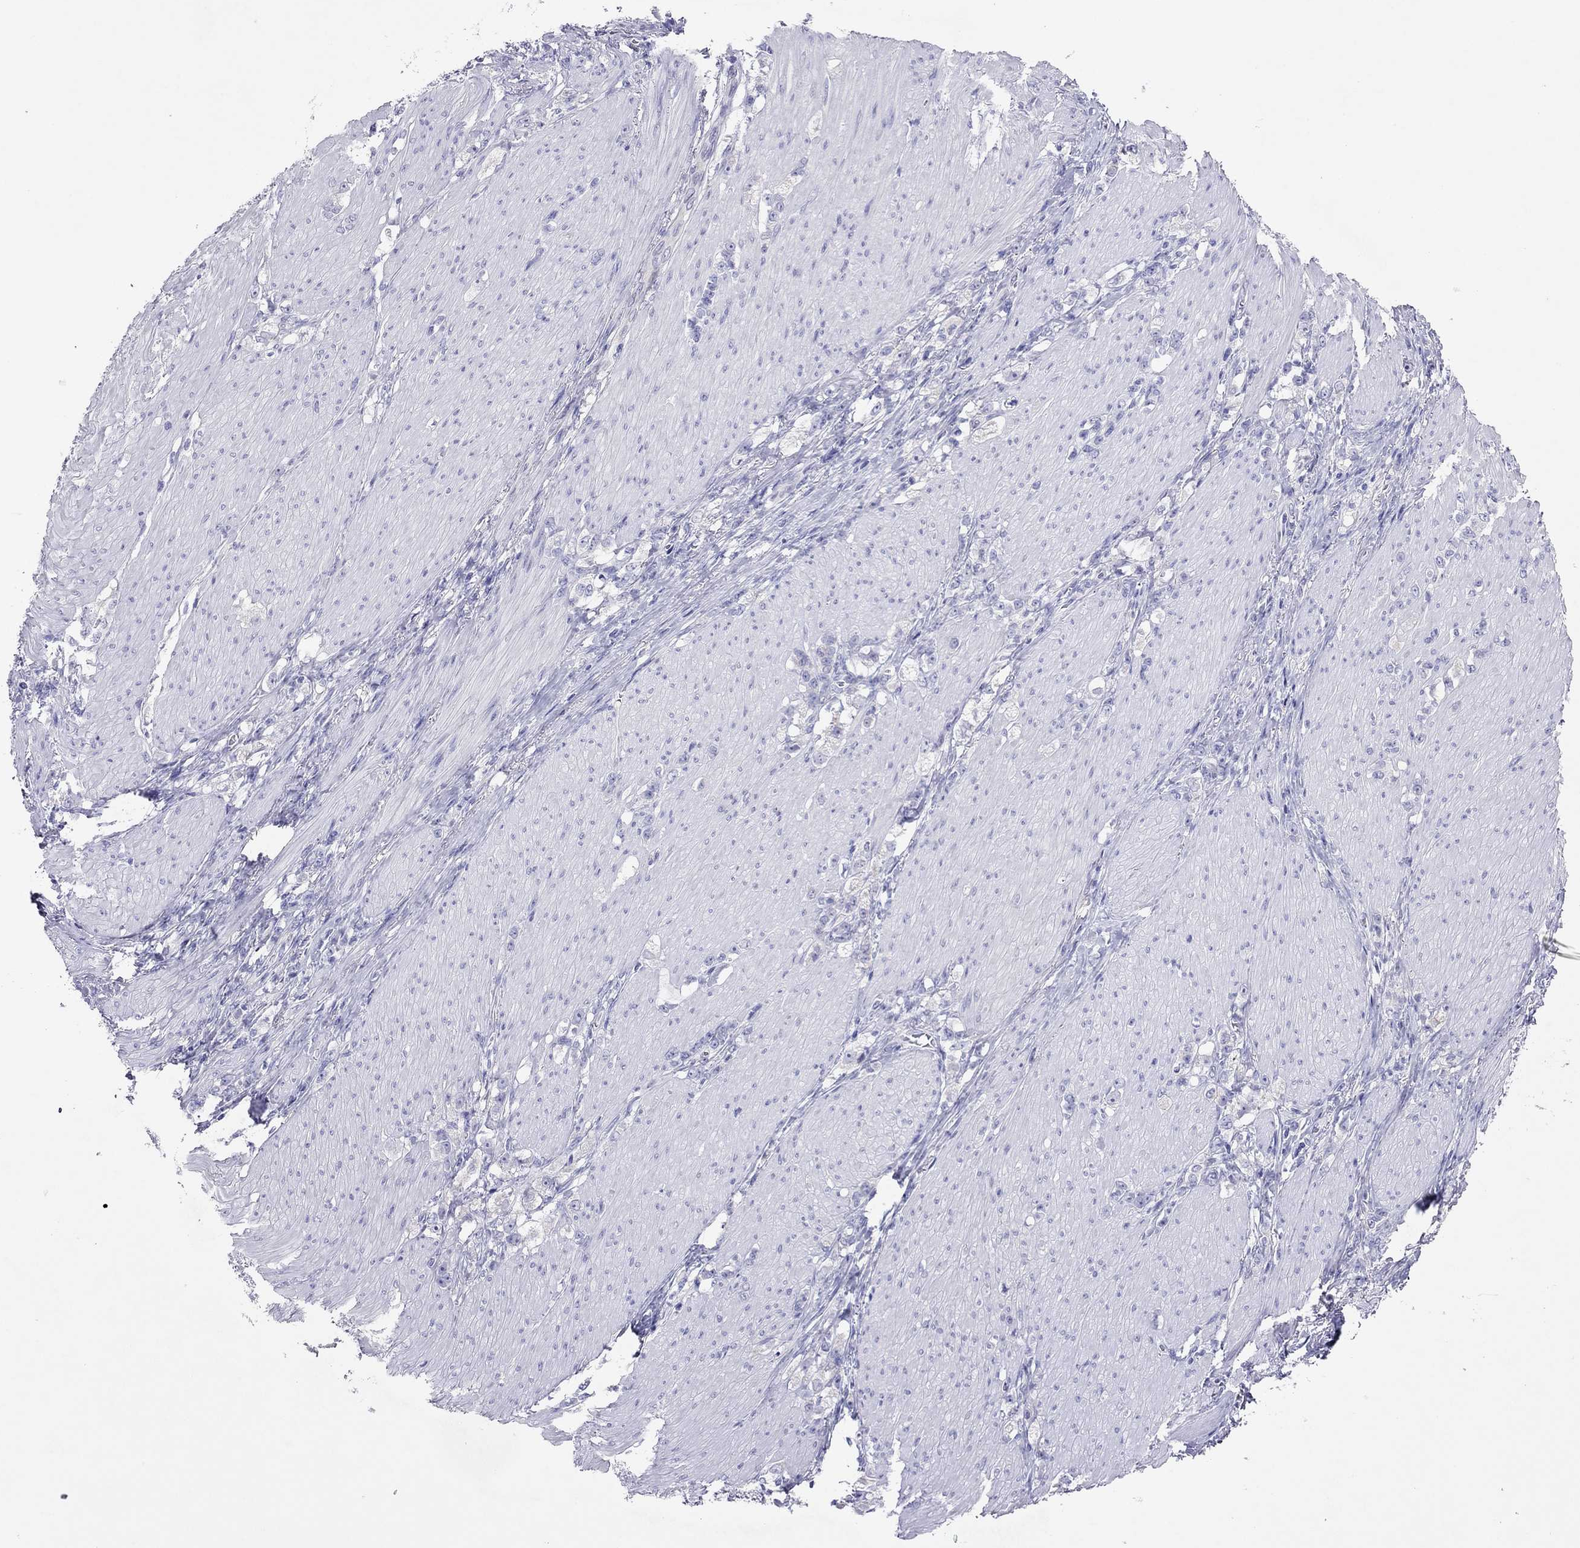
{"staining": {"intensity": "negative", "quantity": "none", "location": "none"}, "tissue": "stomach cancer", "cell_type": "Tumor cells", "image_type": "cancer", "snomed": [{"axis": "morphology", "description": "Adenocarcinoma, NOS"}, {"axis": "topography", "description": "Stomach, lower"}], "caption": "Stomach adenocarcinoma was stained to show a protein in brown. There is no significant positivity in tumor cells. (DAB immunohistochemistry (IHC), high magnification).", "gene": "CAPNS2", "patient": {"sex": "male", "age": 88}}